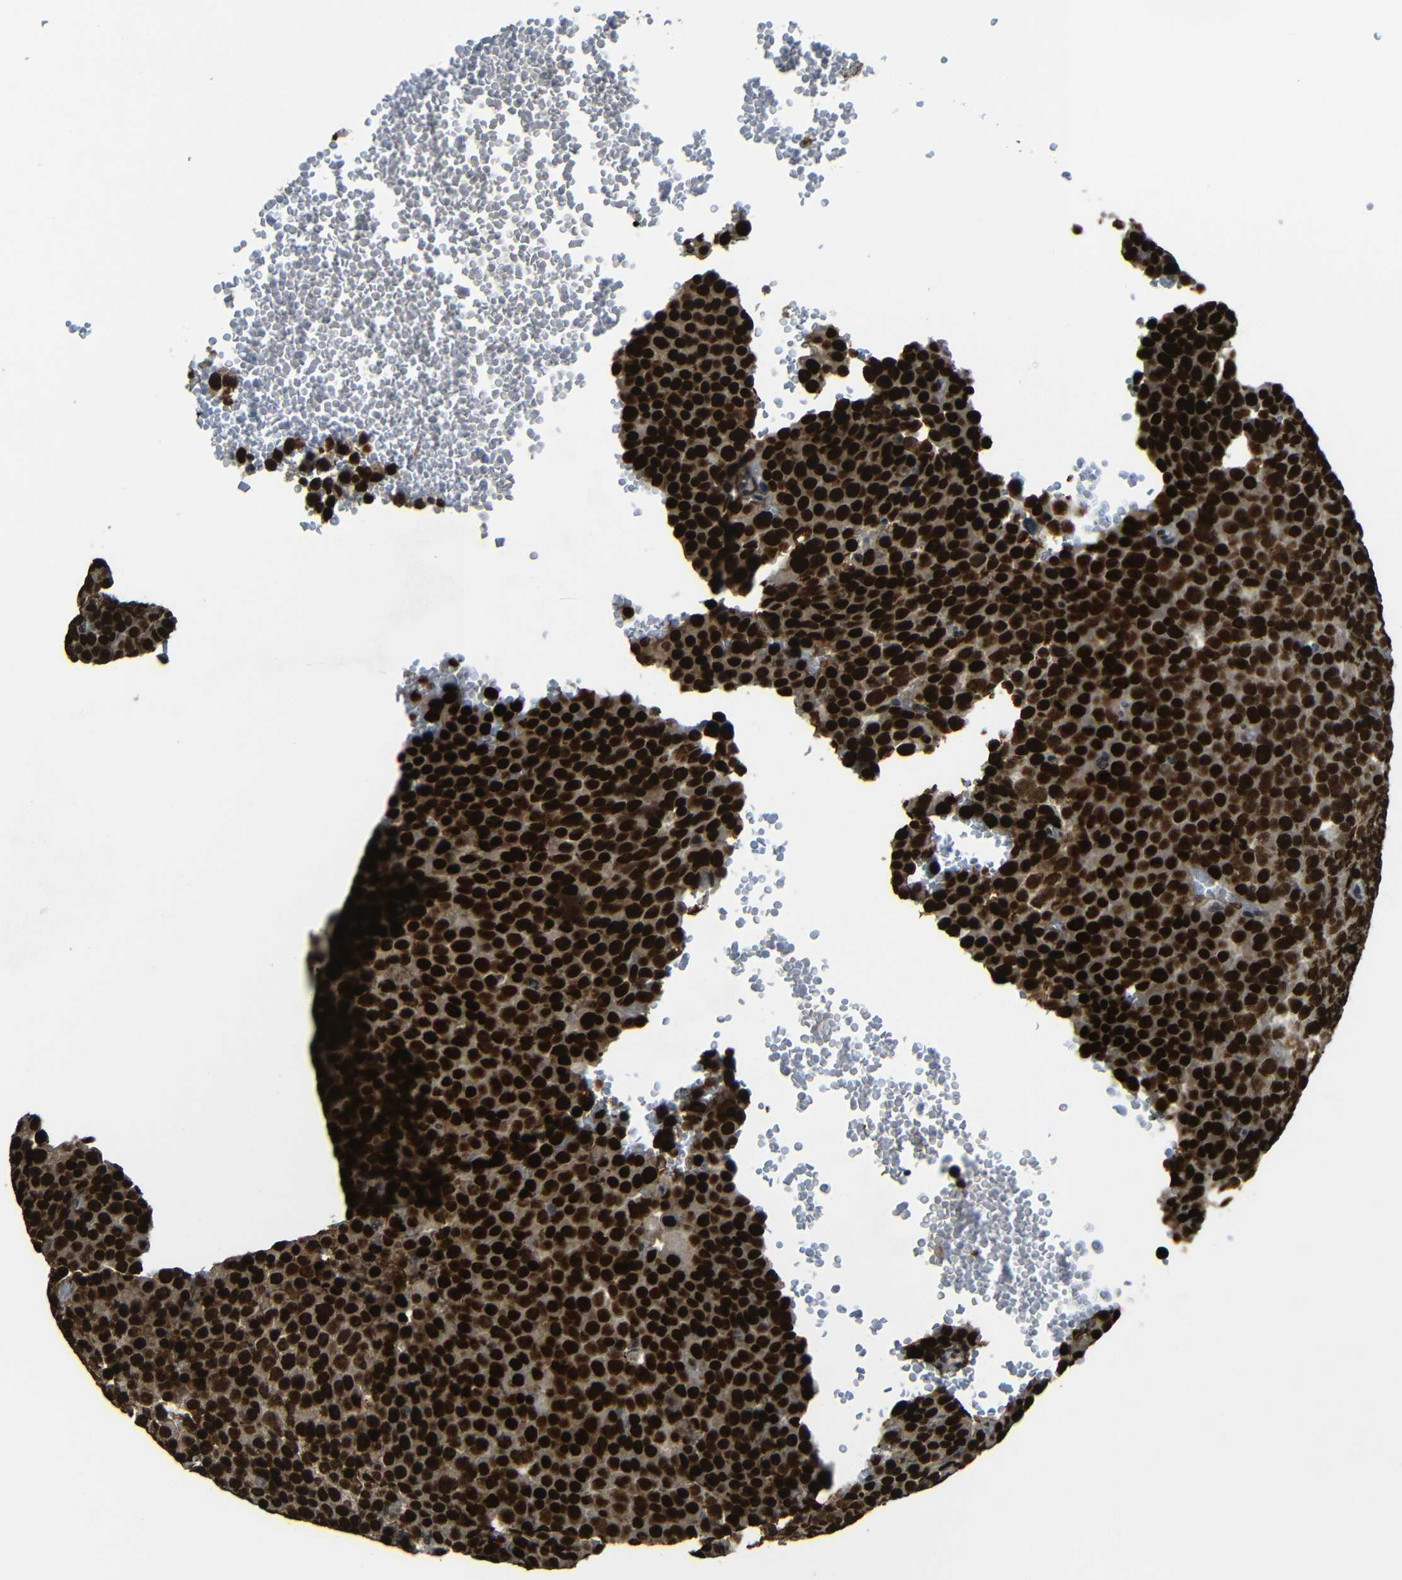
{"staining": {"intensity": "strong", "quantity": ">75%", "location": "cytoplasmic/membranous,nuclear"}, "tissue": "testis cancer", "cell_type": "Tumor cells", "image_type": "cancer", "snomed": [{"axis": "morphology", "description": "Seminoma, NOS"}, {"axis": "topography", "description": "Testis"}], "caption": "Tumor cells exhibit high levels of strong cytoplasmic/membranous and nuclear positivity in about >75% of cells in human seminoma (testis). (Brightfield microscopy of DAB IHC at high magnification).", "gene": "PSIP1", "patient": {"sex": "male", "age": 71}}